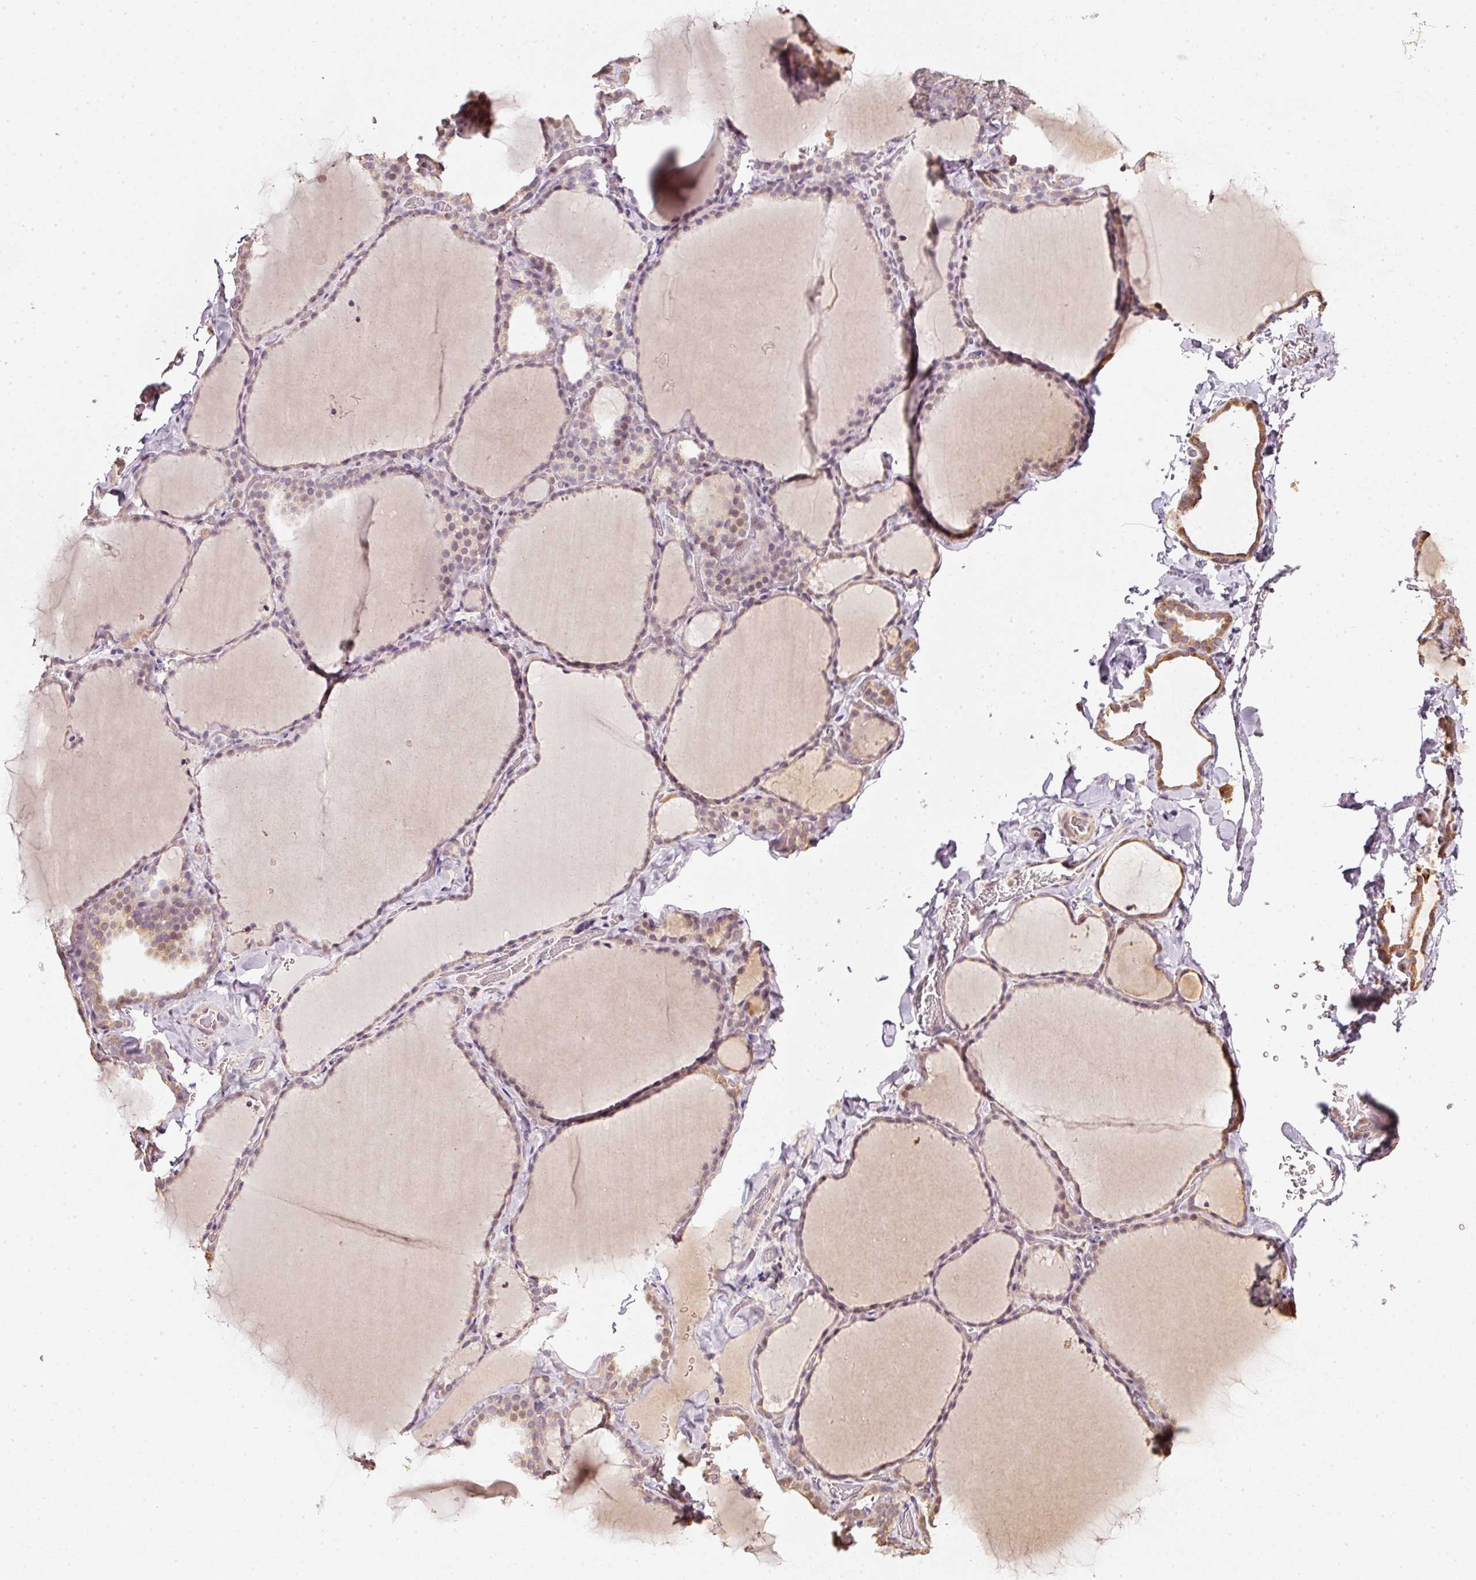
{"staining": {"intensity": "moderate", "quantity": "25%-75%", "location": "cytoplasmic/membranous,nuclear"}, "tissue": "thyroid gland", "cell_type": "Glandular cells", "image_type": "normal", "snomed": [{"axis": "morphology", "description": "Normal tissue, NOS"}, {"axis": "topography", "description": "Thyroid gland"}], "caption": "A micrograph of thyroid gland stained for a protein demonstrates moderate cytoplasmic/membranous,nuclear brown staining in glandular cells. (DAB = brown stain, brightfield microscopy at high magnification).", "gene": "RAB35", "patient": {"sex": "female", "age": 22}}